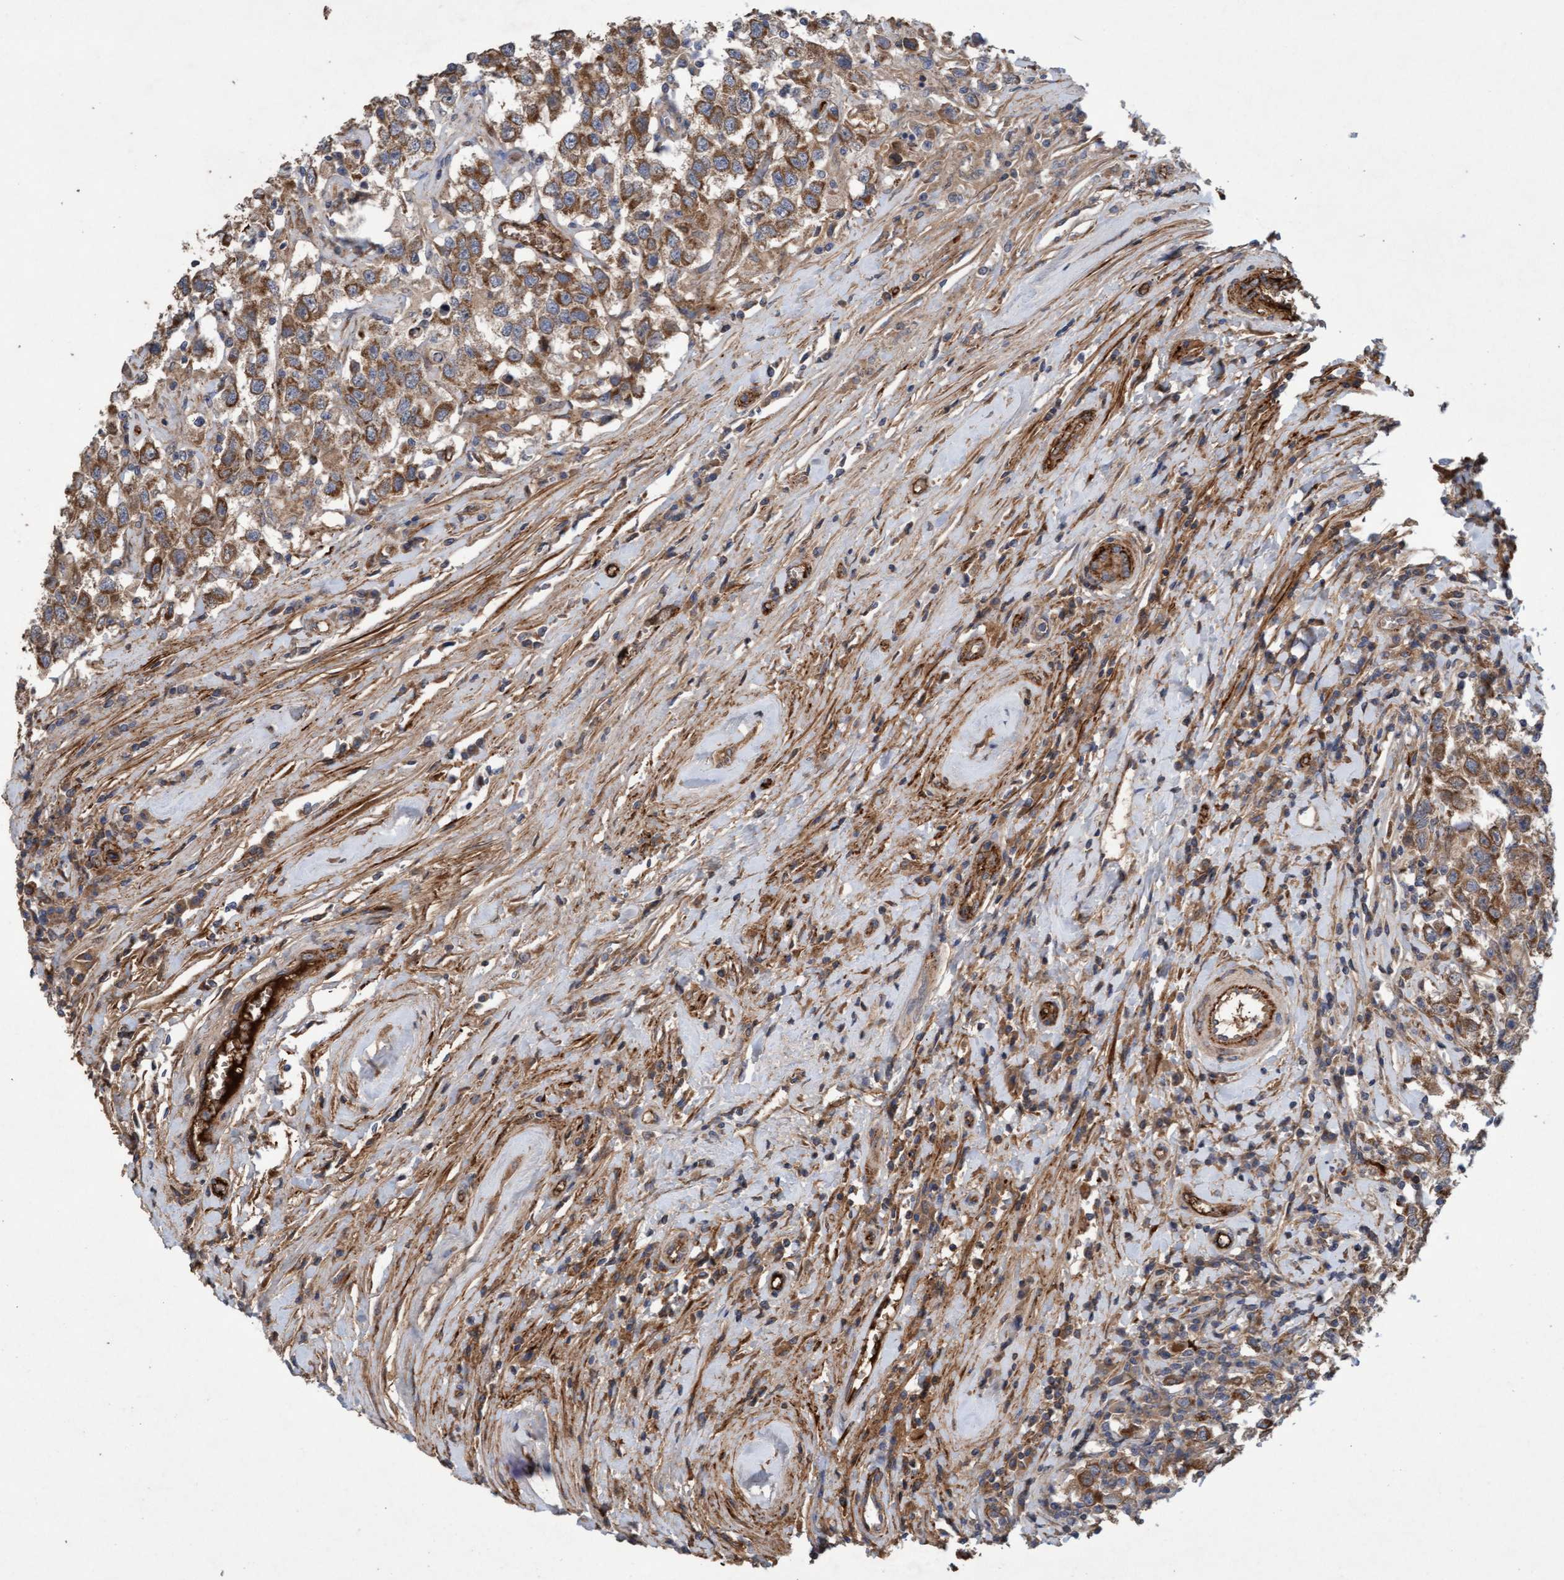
{"staining": {"intensity": "moderate", "quantity": ">75%", "location": "cytoplasmic/membranous"}, "tissue": "testis cancer", "cell_type": "Tumor cells", "image_type": "cancer", "snomed": [{"axis": "morphology", "description": "Seminoma, NOS"}, {"axis": "topography", "description": "Testis"}], "caption": "An immunohistochemistry (IHC) histopathology image of tumor tissue is shown. Protein staining in brown shows moderate cytoplasmic/membranous positivity in testis seminoma within tumor cells.", "gene": "DDHD2", "patient": {"sex": "male", "age": 41}}